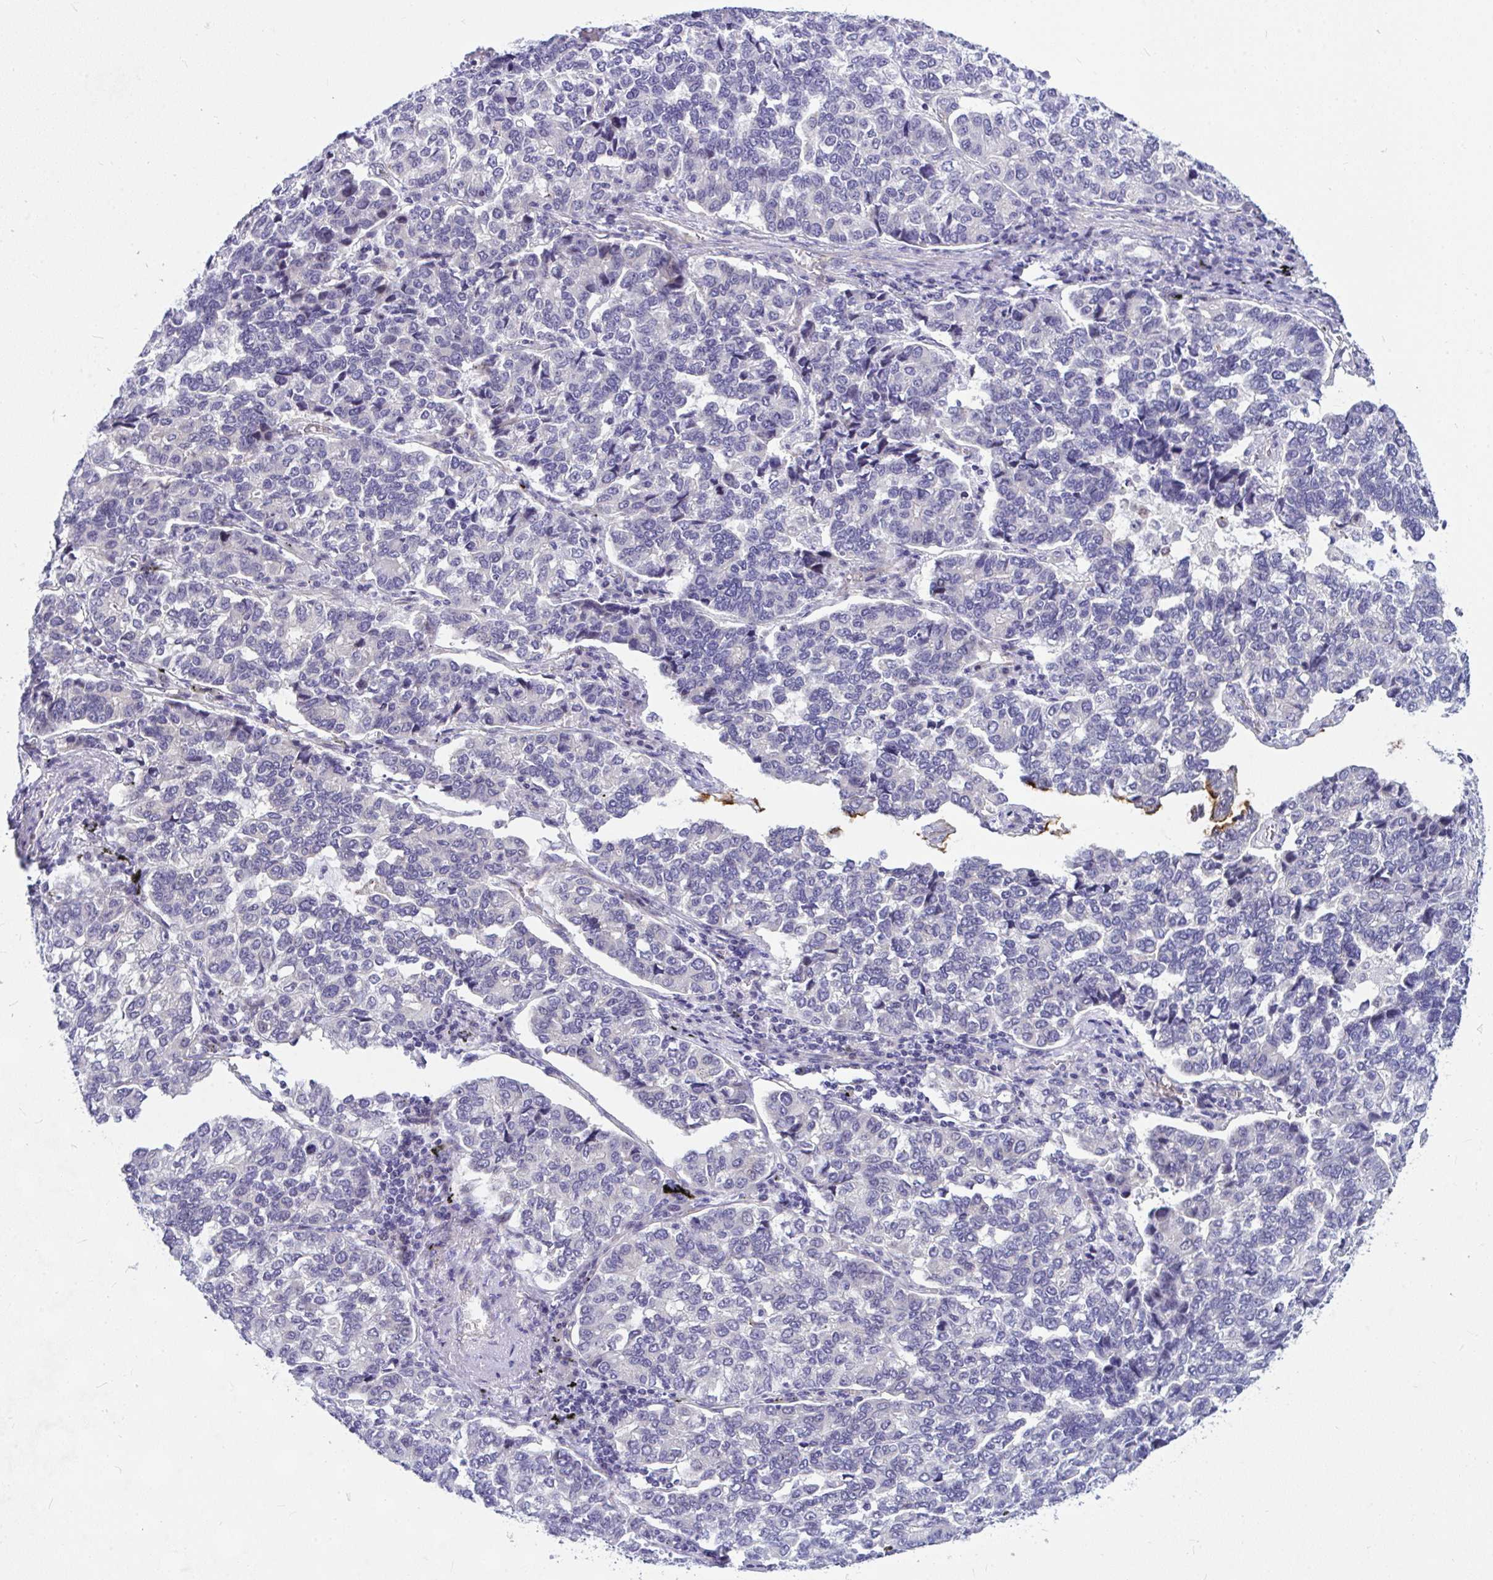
{"staining": {"intensity": "negative", "quantity": "none", "location": "none"}, "tissue": "lung cancer", "cell_type": "Tumor cells", "image_type": "cancer", "snomed": [{"axis": "morphology", "description": "Adenocarcinoma, NOS"}, {"axis": "topography", "description": "Lymph node"}, {"axis": "topography", "description": "Lung"}], "caption": "Lung cancer (adenocarcinoma) stained for a protein using immunohistochemistry (IHC) reveals no expression tumor cells.", "gene": "NFXL1", "patient": {"sex": "male", "age": 66}}